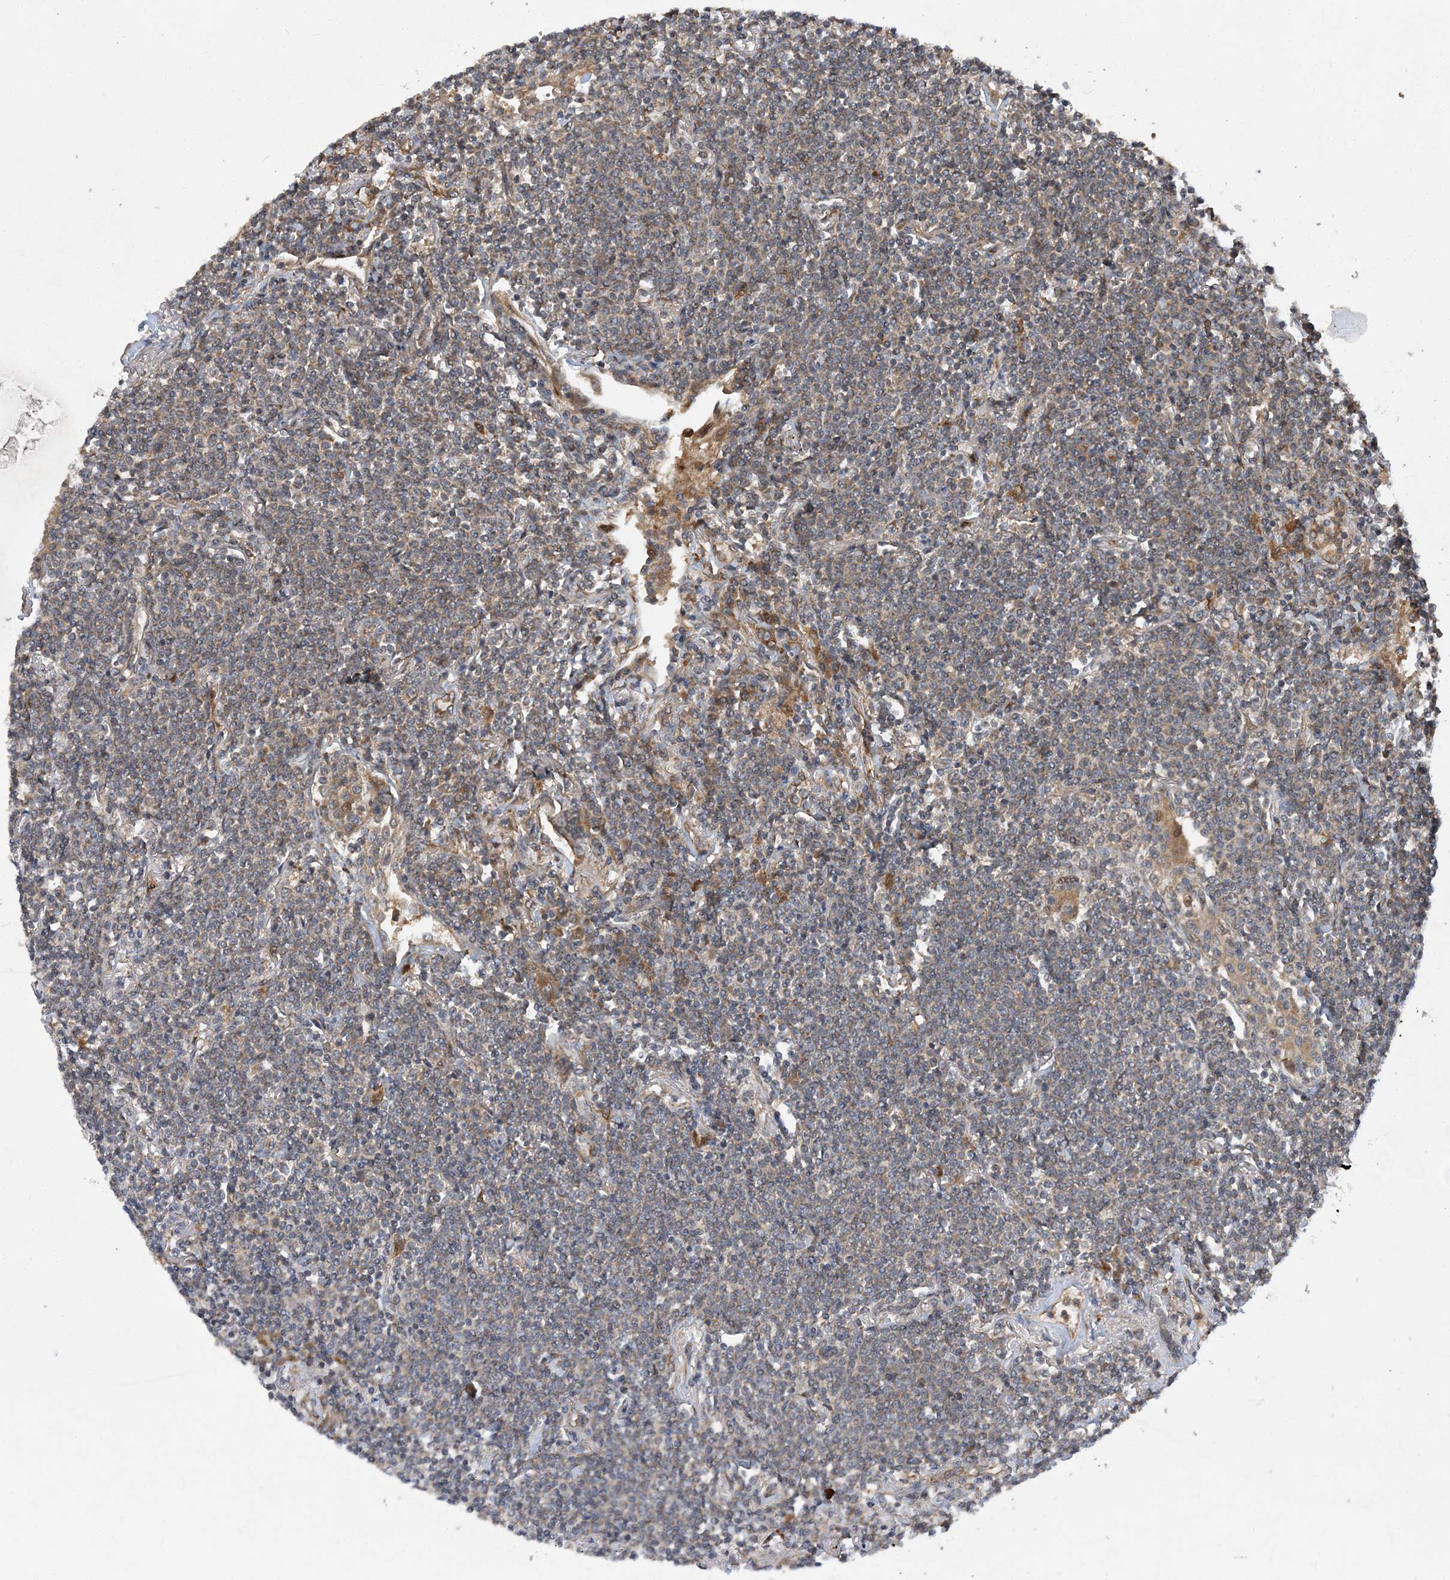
{"staining": {"intensity": "negative", "quantity": "none", "location": "none"}, "tissue": "lymphoma", "cell_type": "Tumor cells", "image_type": "cancer", "snomed": [{"axis": "morphology", "description": "Malignant lymphoma, non-Hodgkin's type, Low grade"}, {"axis": "topography", "description": "Lung"}], "caption": "A micrograph of lymphoma stained for a protein reveals no brown staining in tumor cells.", "gene": "ATG3", "patient": {"sex": "female", "age": 71}}